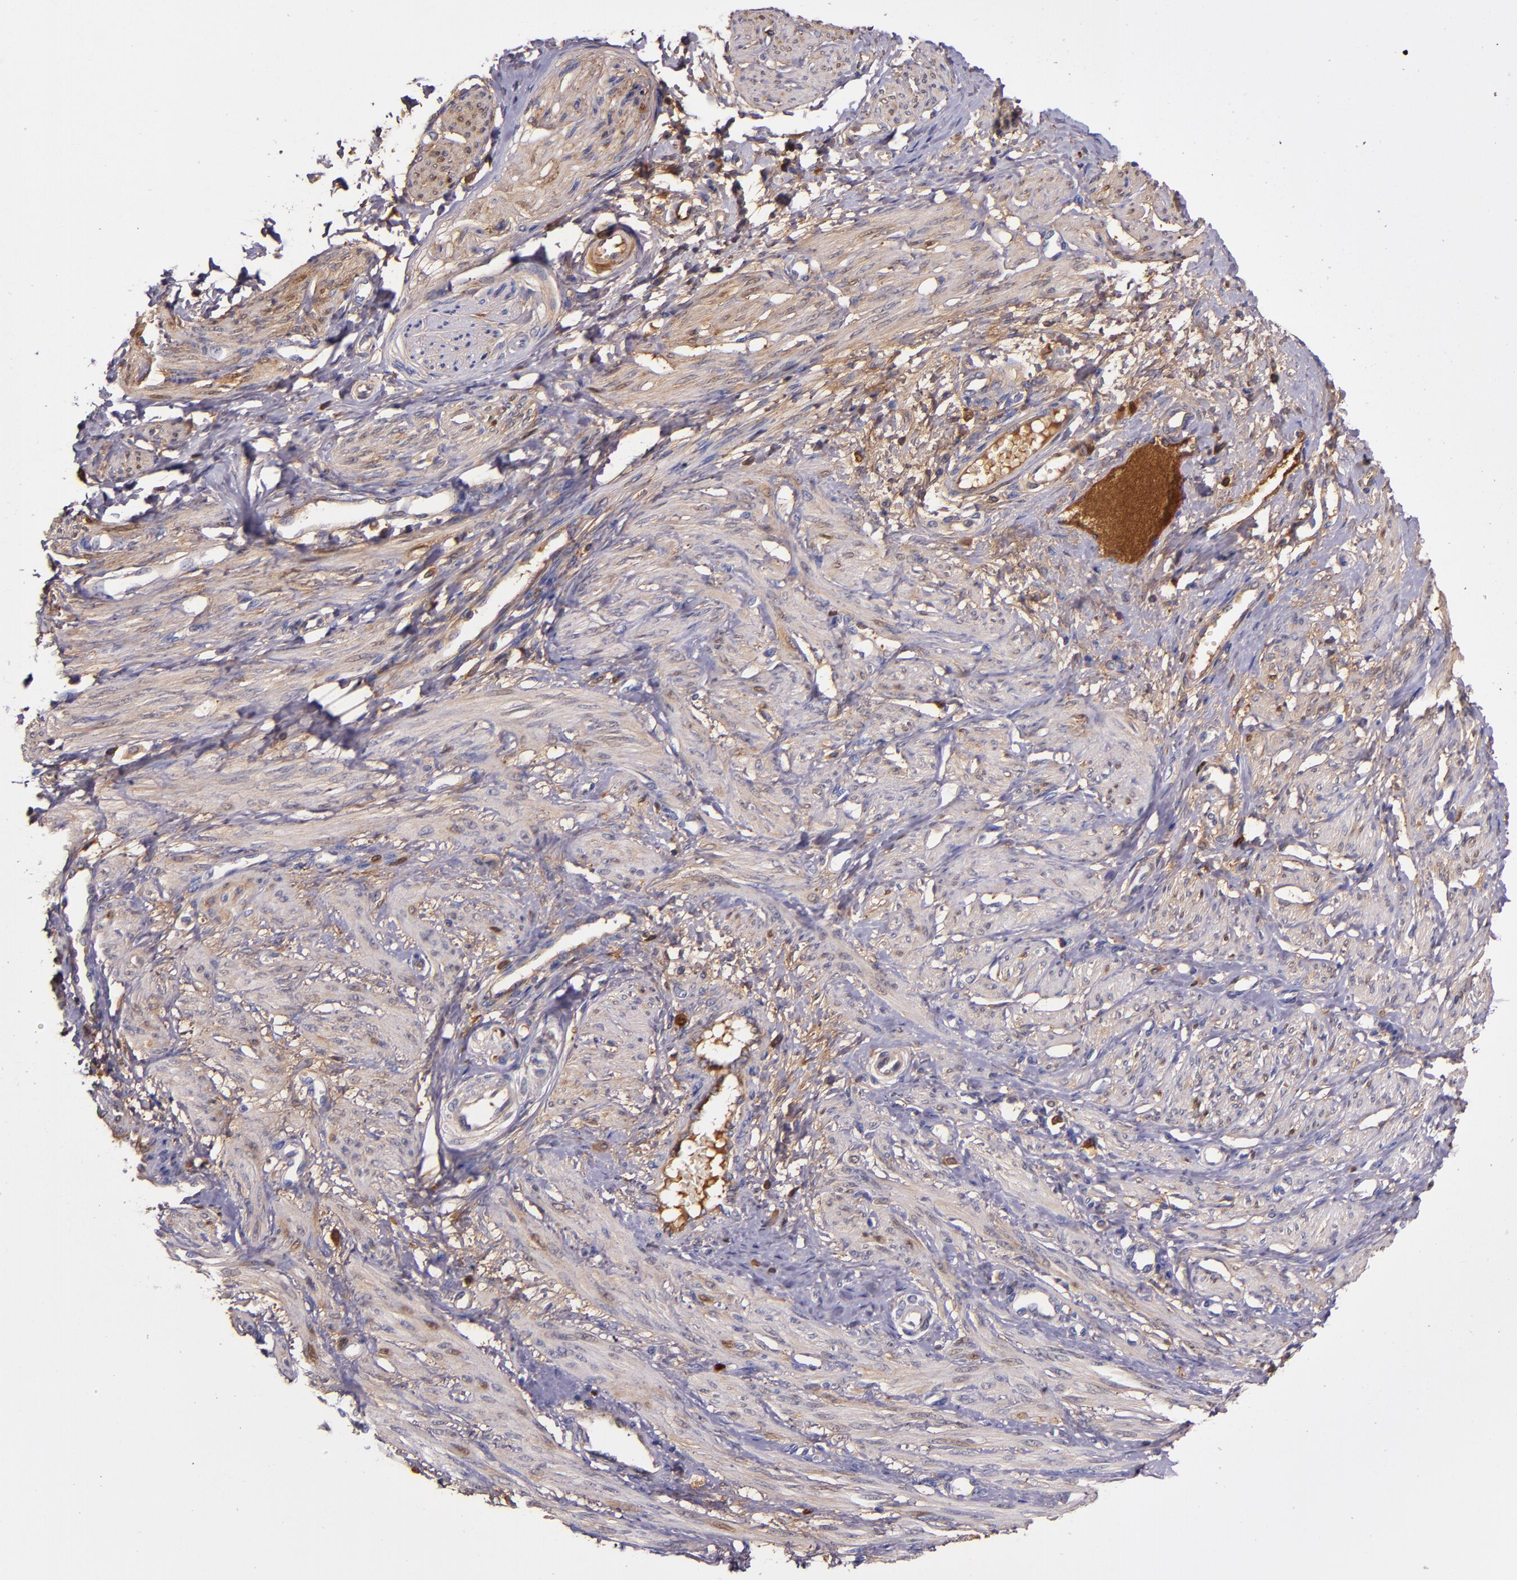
{"staining": {"intensity": "weak", "quantity": "25%-75%", "location": "cytoplasmic/membranous"}, "tissue": "smooth muscle", "cell_type": "Smooth muscle cells", "image_type": "normal", "snomed": [{"axis": "morphology", "description": "Normal tissue, NOS"}, {"axis": "topography", "description": "Smooth muscle"}, {"axis": "topography", "description": "Uterus"}], "caption": "Smooth muscle cells display low levels of weak cytoplasmic/membranous expression in about 25%-75% of cells in benign smooth muscle.", "gene": "CLEC3B", "patient": {"sex": "female", "age": 39}}